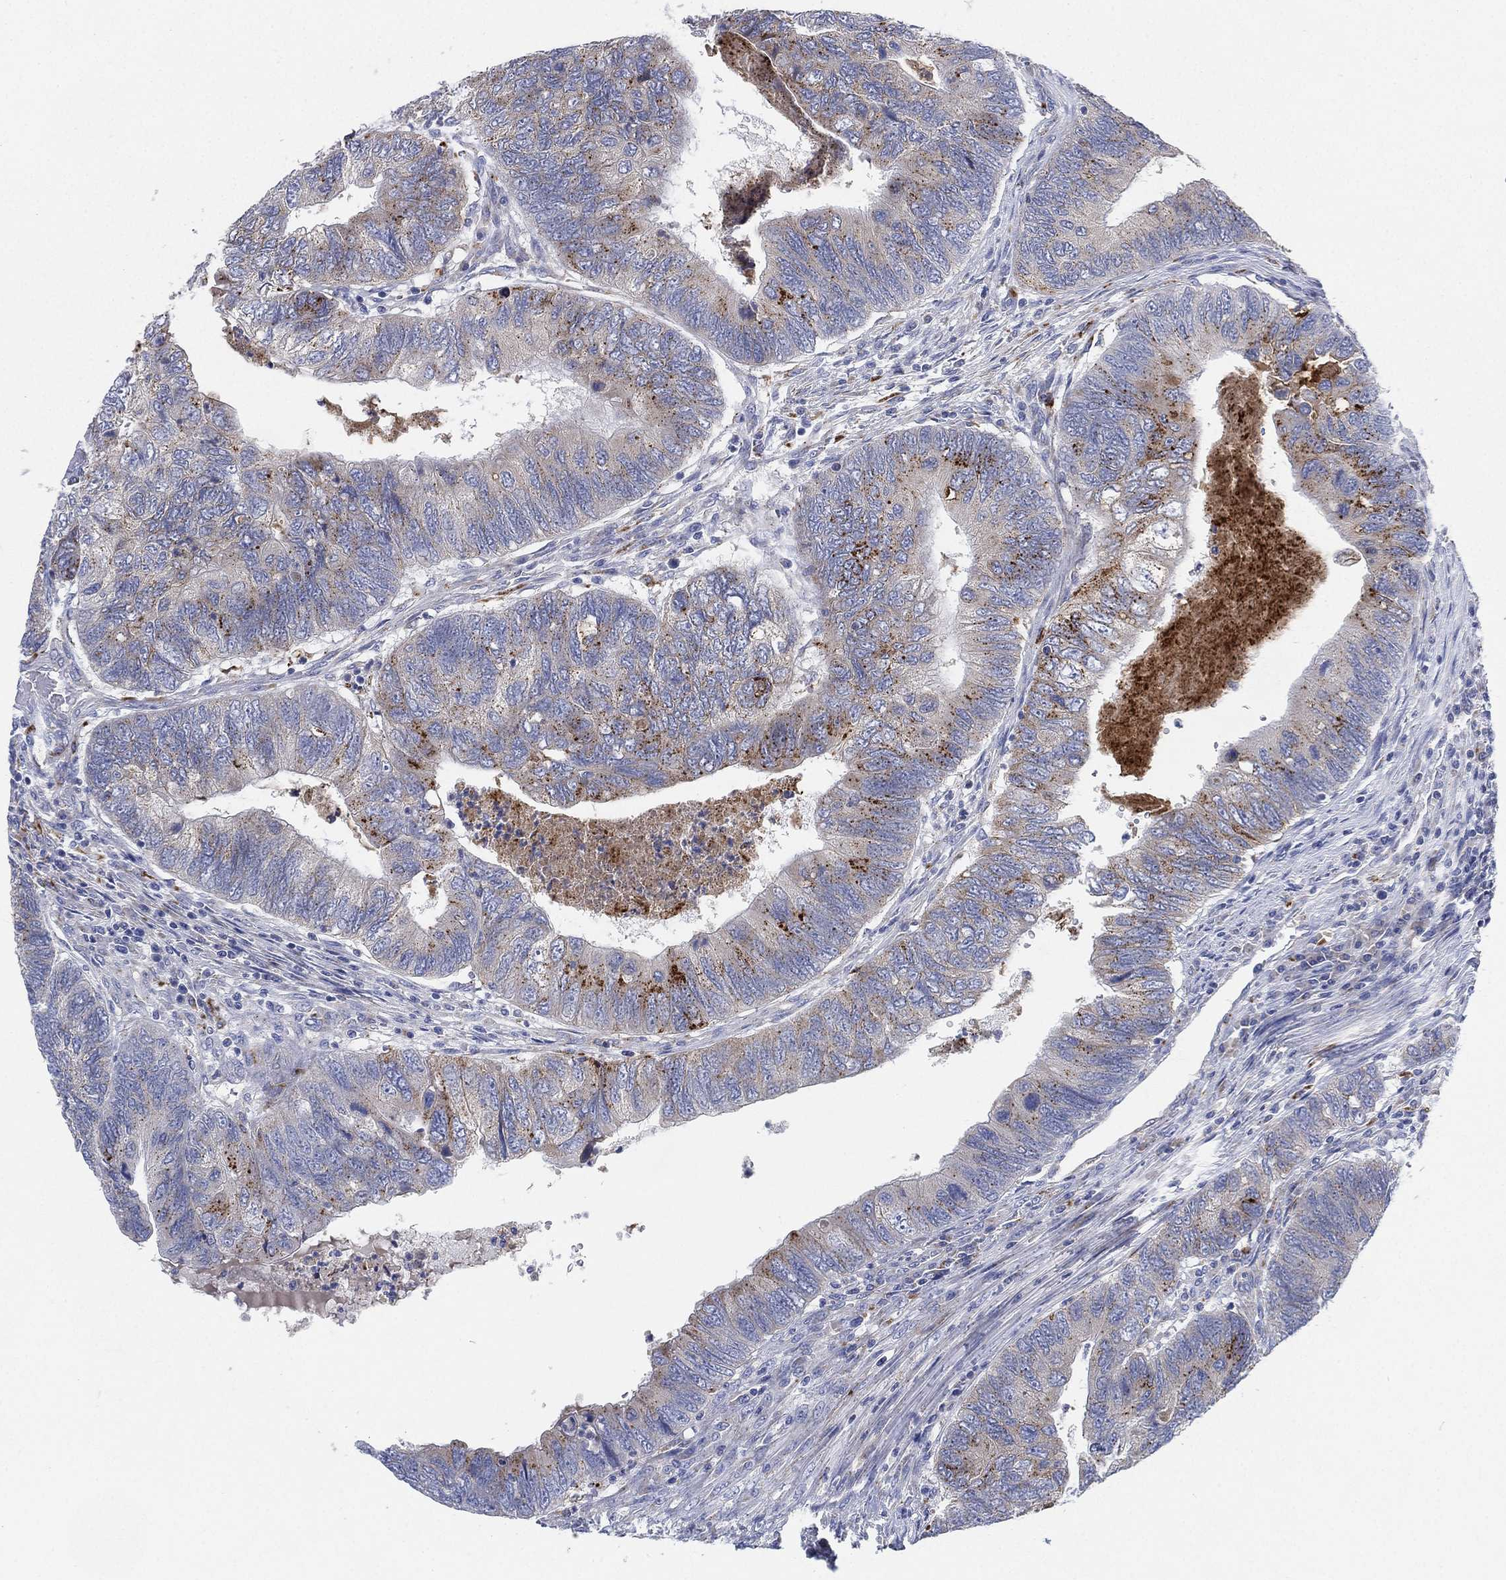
{"staining": {"intensity": "weak", "quantity": "<25%", "location": "cytoplasmic/membranous"}, "tissue": "colorectal cancer", "cell_type": "Tumor cells", "image_type": "cancer", "snomed": [{"axis": "morphology", "description": "Adenocarcinoma, NOS"}, {"axis": "topography", "description": "Colon"}], "caption": "There is no significant staining in tumor cells of colorectal adenocarcinoma.", "gene": "GALNS", "patient": {"sex": "female", "age": 67}}